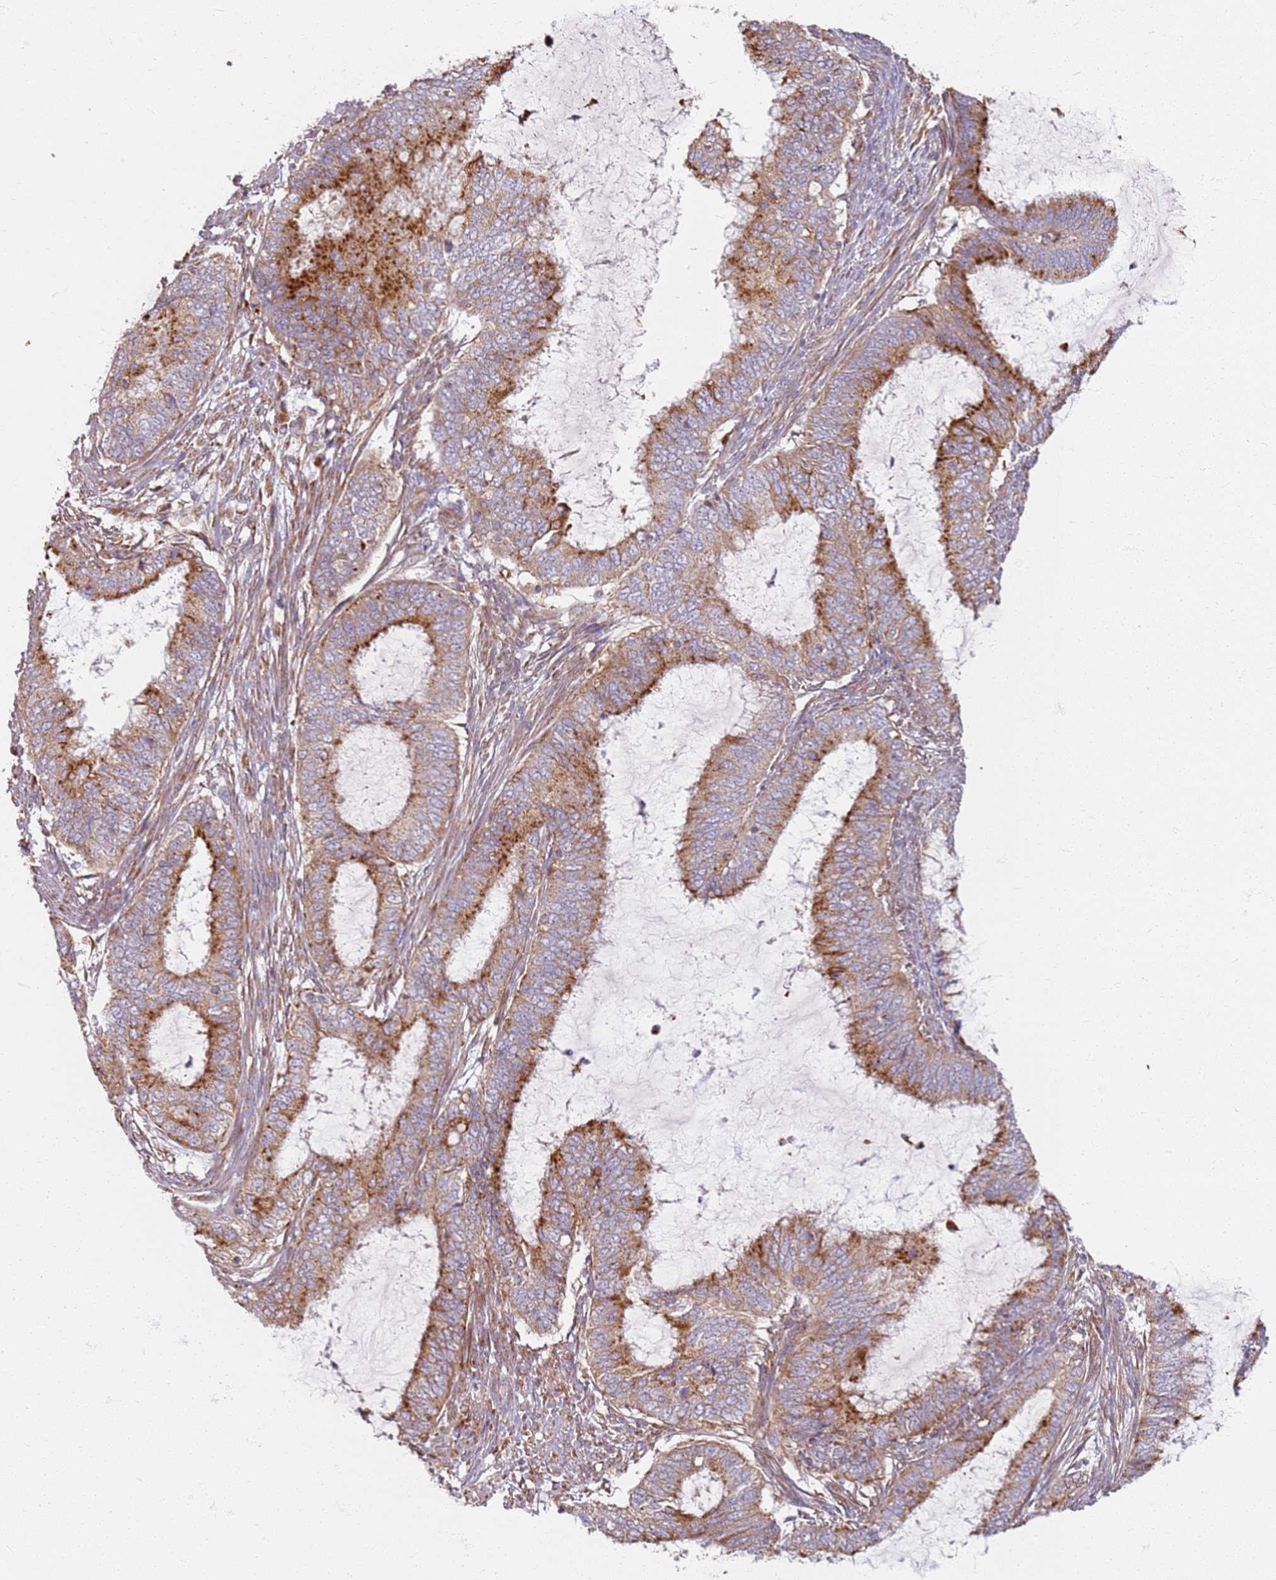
{"staining": {"intensity": "moderate", "quantity": ">75%", "location": "cytoplasmic/membranous"}, "tissue": "endometrial cancer", "cell_type": "Tumor cells", "image_type": "cancer", "snomed": [{"axis": "morphology", "description": "Adenocarcinoma, NOS"}, {"axis": "topography", "description": "Endometrium"}], "caption": "Tumor cells demonstrate medium levels of moderate cytoplasmic/membranous expression in about >75% of cells in endometrial adenocarcinoma.", "gene": "PROKR2", "patient": {"sex": "female", "age": 51}}